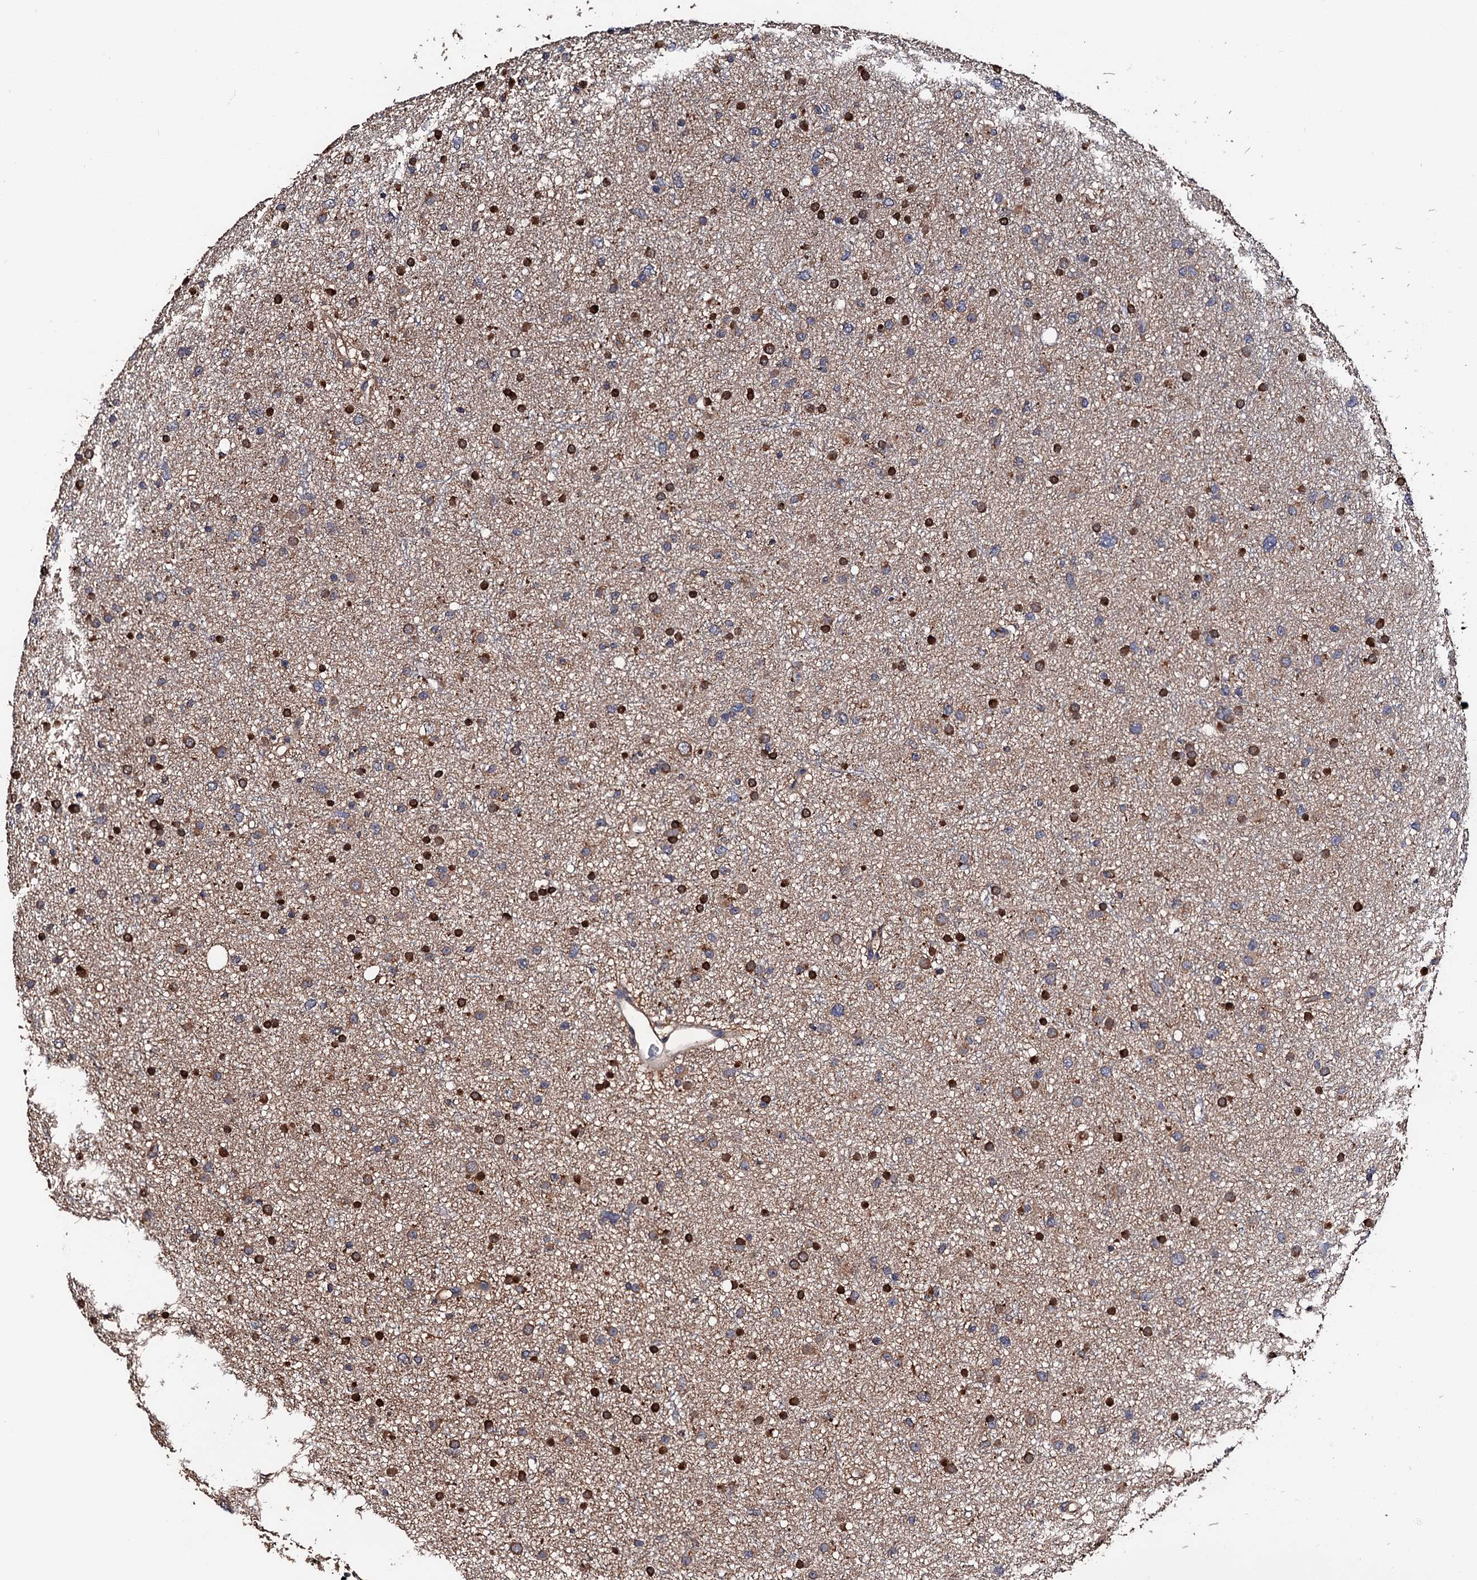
{"staining": {"intensity": "moderate", "quantity": "25%-75%", "location": "cytoplasmic/membranous"}, "tissue": "glioma", "cell_type": "Tumor cells", "image_type": "cancer", "snomed": [{"axis": "morphology", "description": "Glioma, malignant, Low grade"}, {"axis": "topography", "description": "Cerebral cortex"}], "caption": "Moderate cytoplasmic/membranous staining for a protein is present in about 25%-75% of tumor cells of glioma using immunohistochemistry.", "gene": "RGS11", "patient": {"sex": "female", "age": 39}}